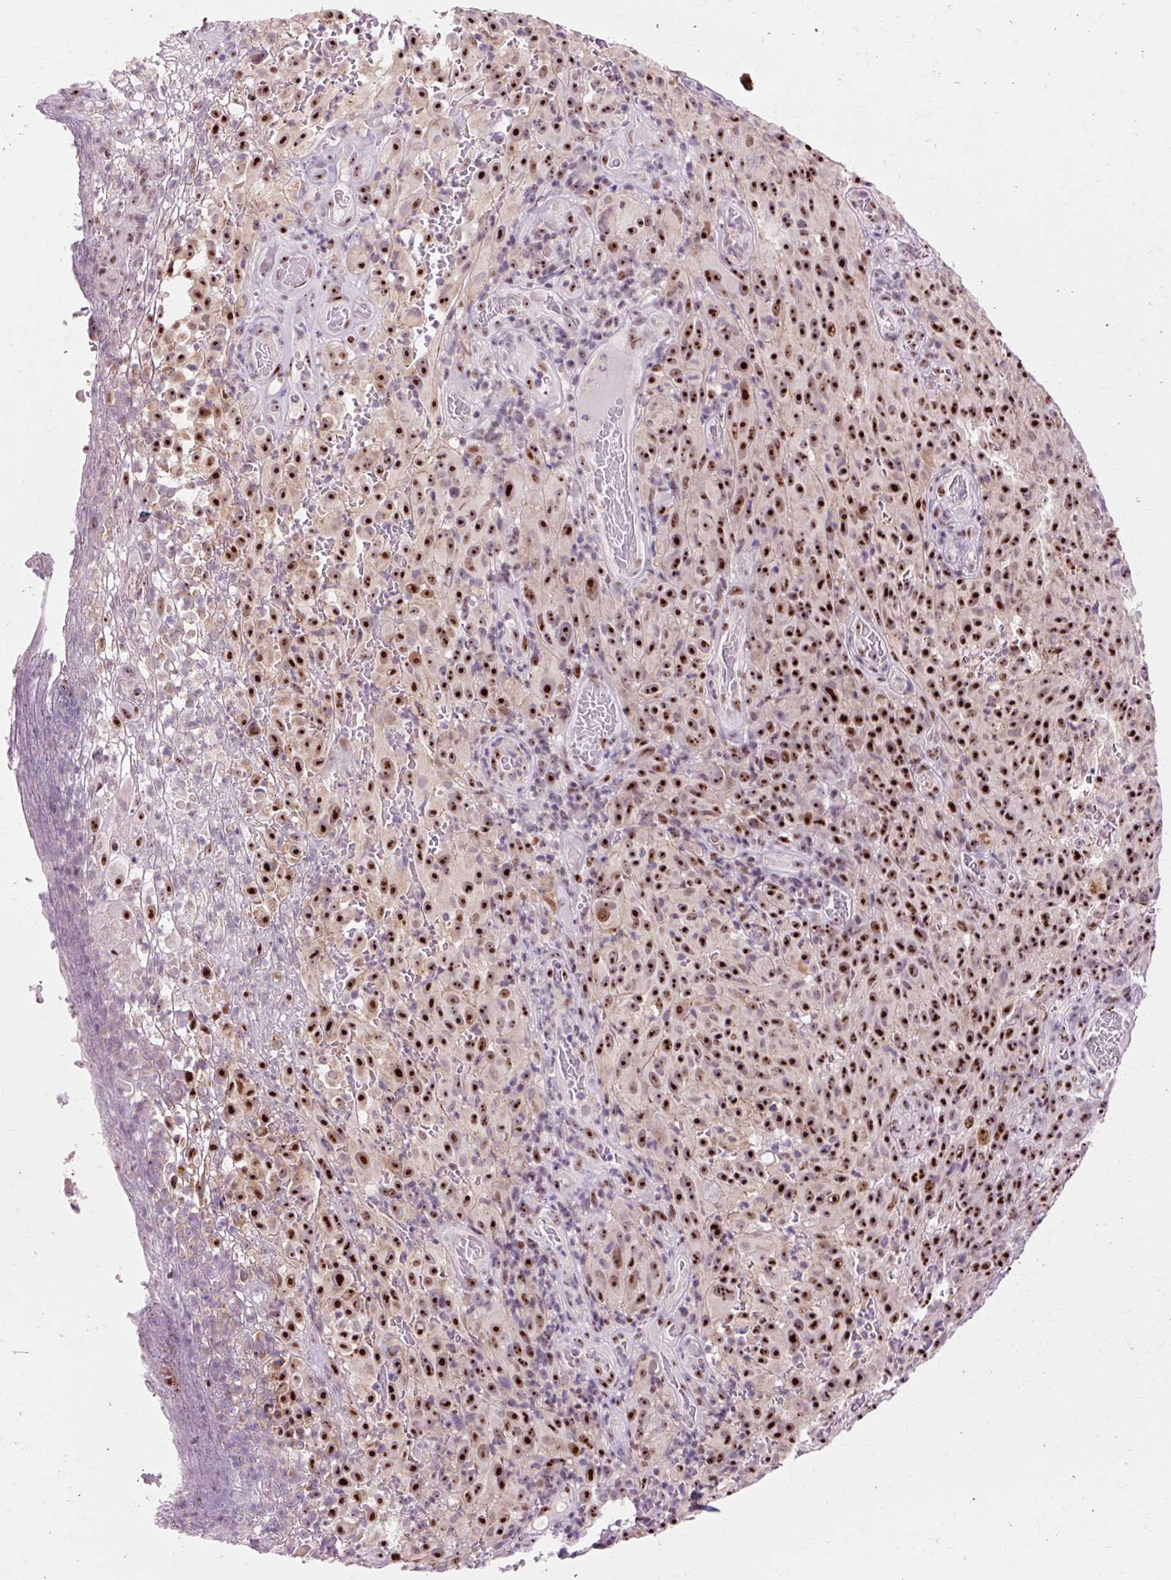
{"staining": {"intensity": "strong", "quantity": ">75%", "location": "nuclear"}, "tissue": "melanoma", "cell_type": "Tumor cells", "image_type": "cancer", "snomed": [{"axis": "morphology", "description": "Malignant melanoma, NOS"}, {"axis": "topography", "description": "Skin"}], "caption": "High-magnification brightfield microscopy of malignant melanoma stained with DAB (3,3'-diaminobenzidine) (brown) and counterstained with hematoxylin (blue). tumor cells exhibit strong nuclear expression is seen in approximately>75% of cells.", "gene": "MACROD2", "patient": {"sex": "female", "age": 82}}